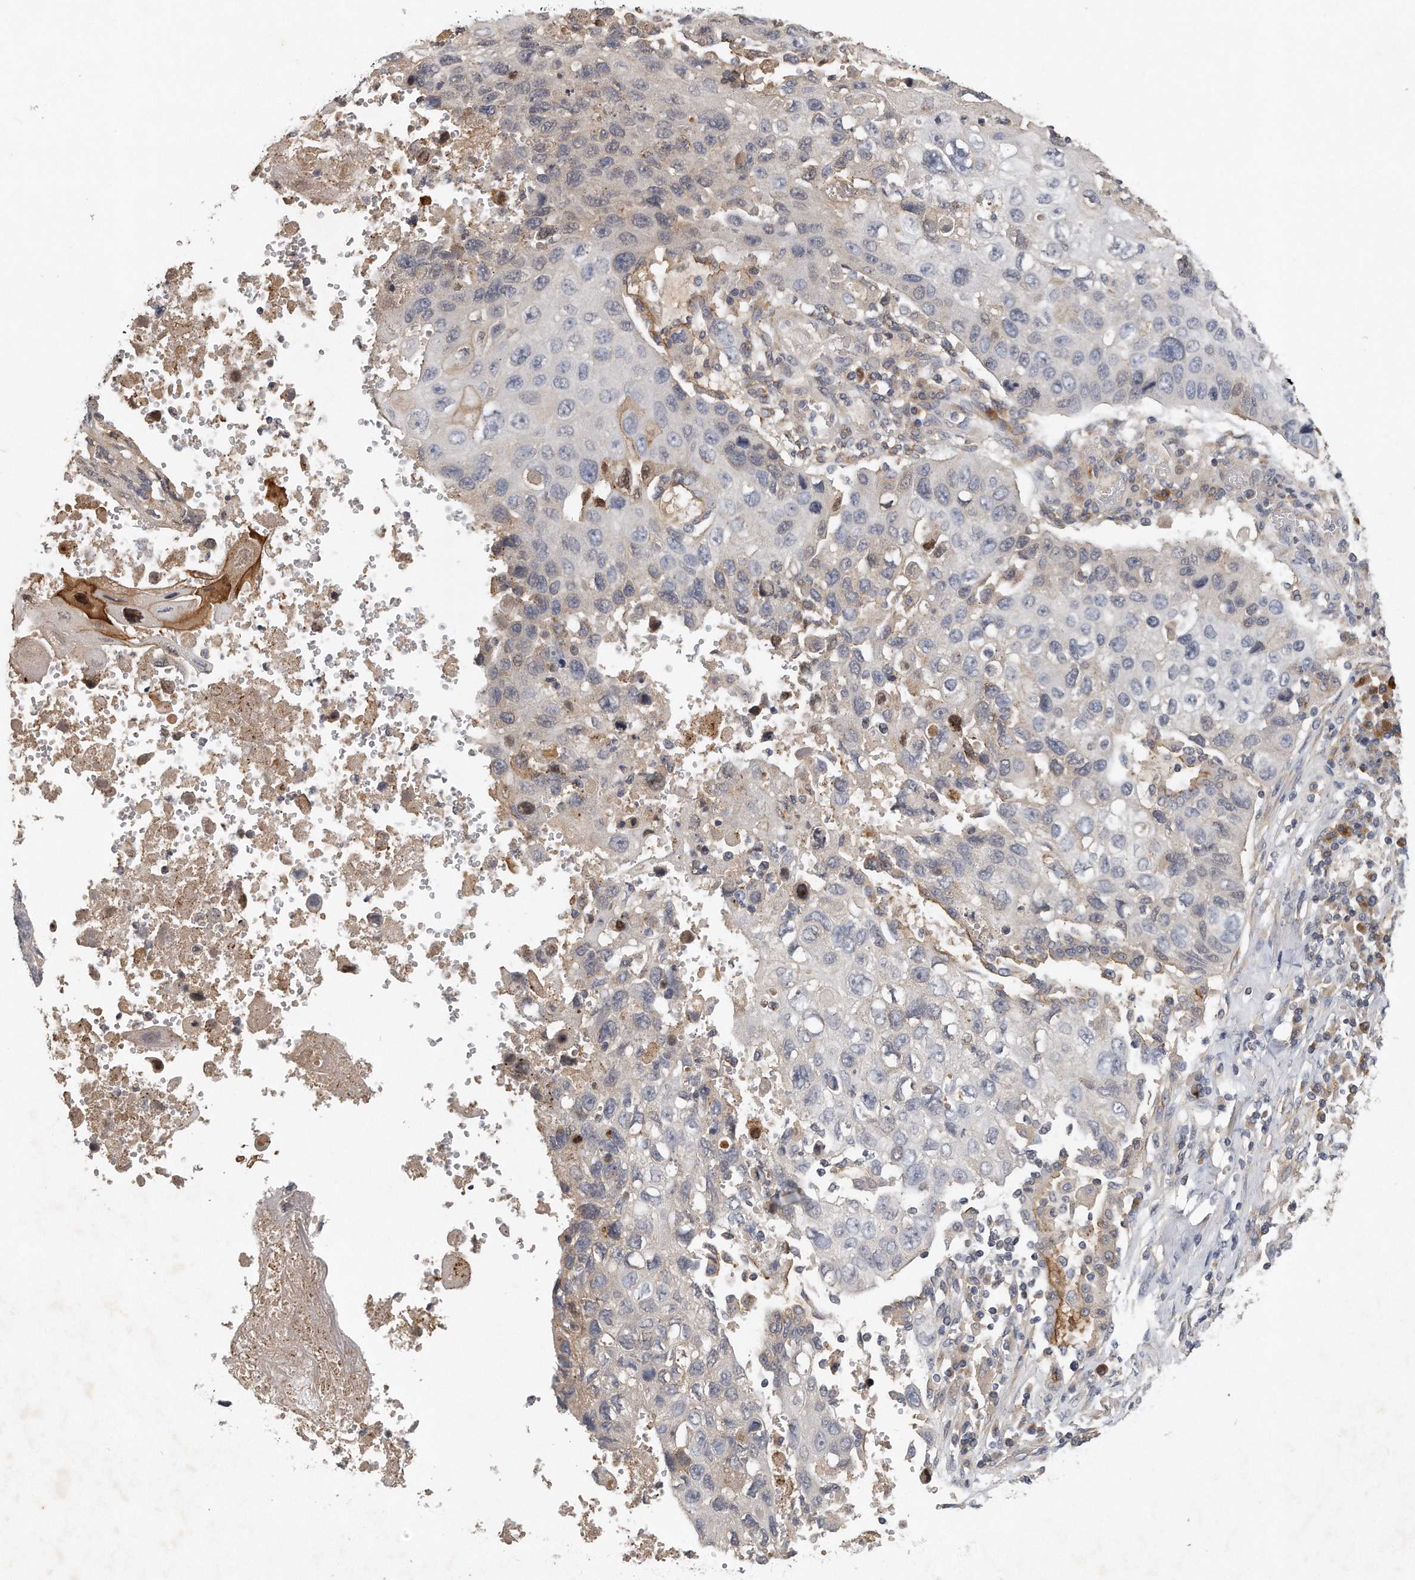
{"staining": {"intensity": "negative", "quantity": "none", "location": "none"}, "tissue": "lung cancer", "cell_type": "Tumor cells", "image_type": "cancer", "snomed": [{"axis": "morphology", "description": "Squamous cell carcinoma, NOS"}, {"axis": "topography", "description": "Lung"}], "caption": "IHC of human lung cancer (squamous cell carcinoma) exhibits no expression in tumor cells. The staining is performed using DAB (3,3'-diaminobenzidine) brown chromogen with nuclei counter-stained in using hematoxylin.", "gene": "TRAPPC14", "patient": {"sex": "male", "age": 61}}